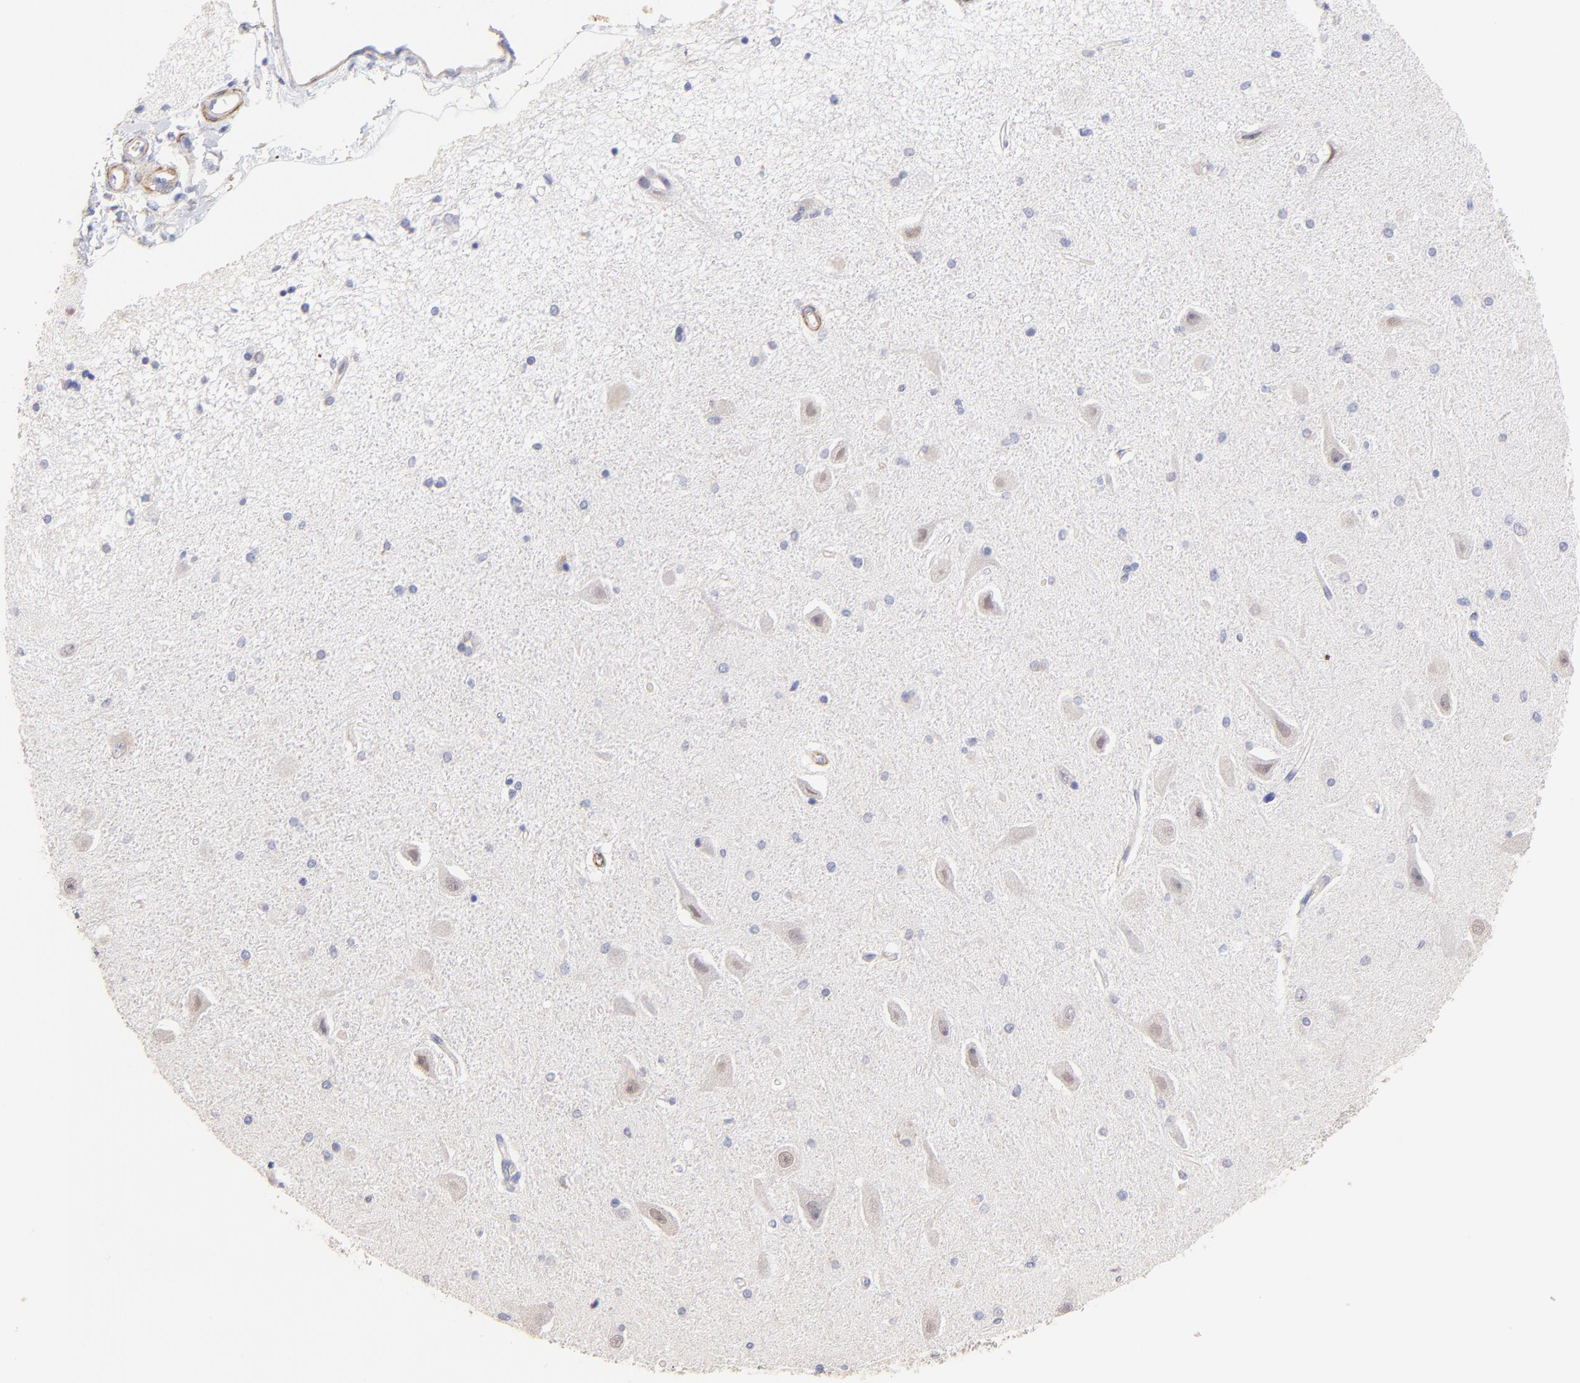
{"staining": {"intensity": "negative", "quantity": "none", "location": "none"}, "tissue": "hippocampus", "cell_type": "Glial cells", "image_type": "normal", "snomed": [{"axis": "morphology", "description": "Normal tissue, NOS"}, {"axis": "topography", "description": "Hippocampus"}], "caption": "Glial cells are negative for brown protein staining in normal hippocampus. The staining is performed using DAB (3,3'-diaminobenzidine) brown chromogen with nuclei counter-stained in using hematoxylin.", "gene": "ACTRT1", "patient": {"sex": "female", "age": 54}}